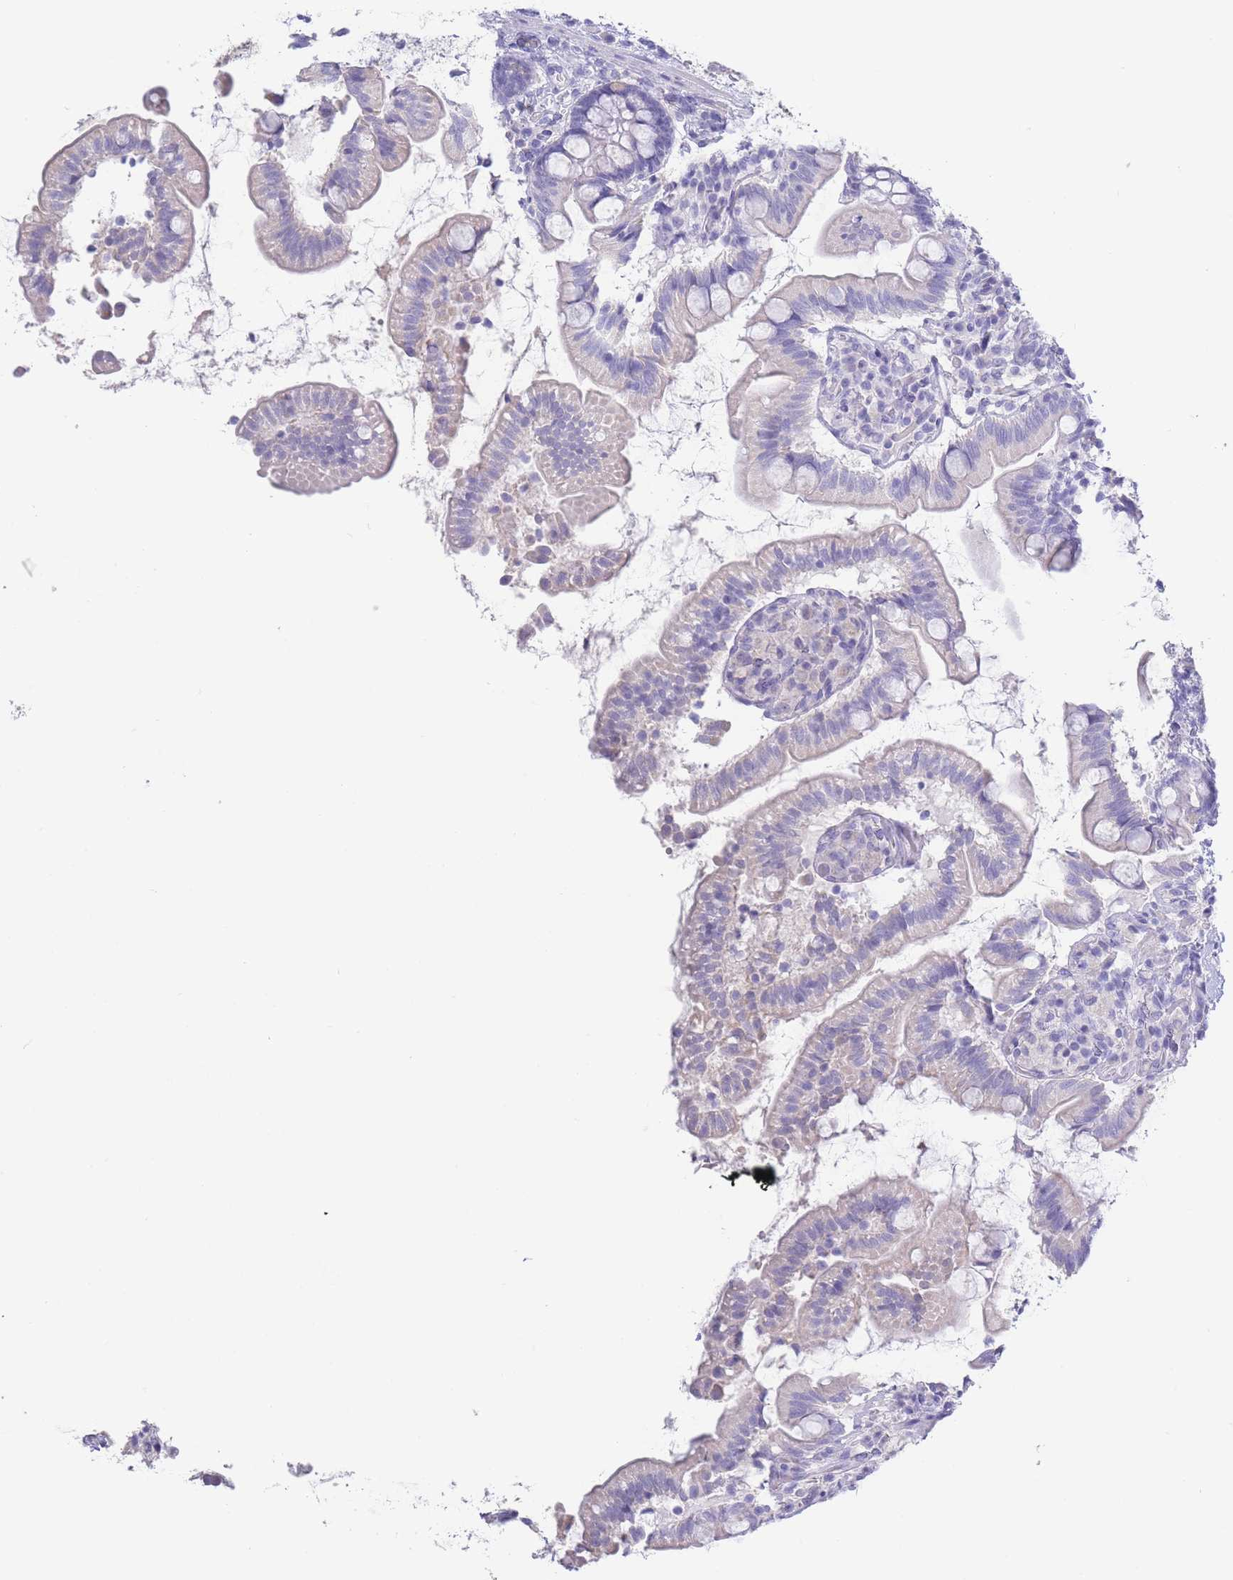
{"staining": {"intensity": "negative", "quantity": "none", "location": "none"}, "tissue": "small intestine", "cell_type": "Glandular cells", "image_type": "normal", "snomed": [{"axis": "morphology", "description": "Normal tissue, NOS"}, {"axis": "topography", "description": "Small intestine"}], "caption": "Immunohistochemistry of benign human small intestine shows no positivity in glandular cells. (DAB (3,3'-diaminobenzidine) immunohistochemistry (IHC) with hematoxylin counter stain).", "gene": "CD37", "patient": {"sex": "female", "age": 64}}